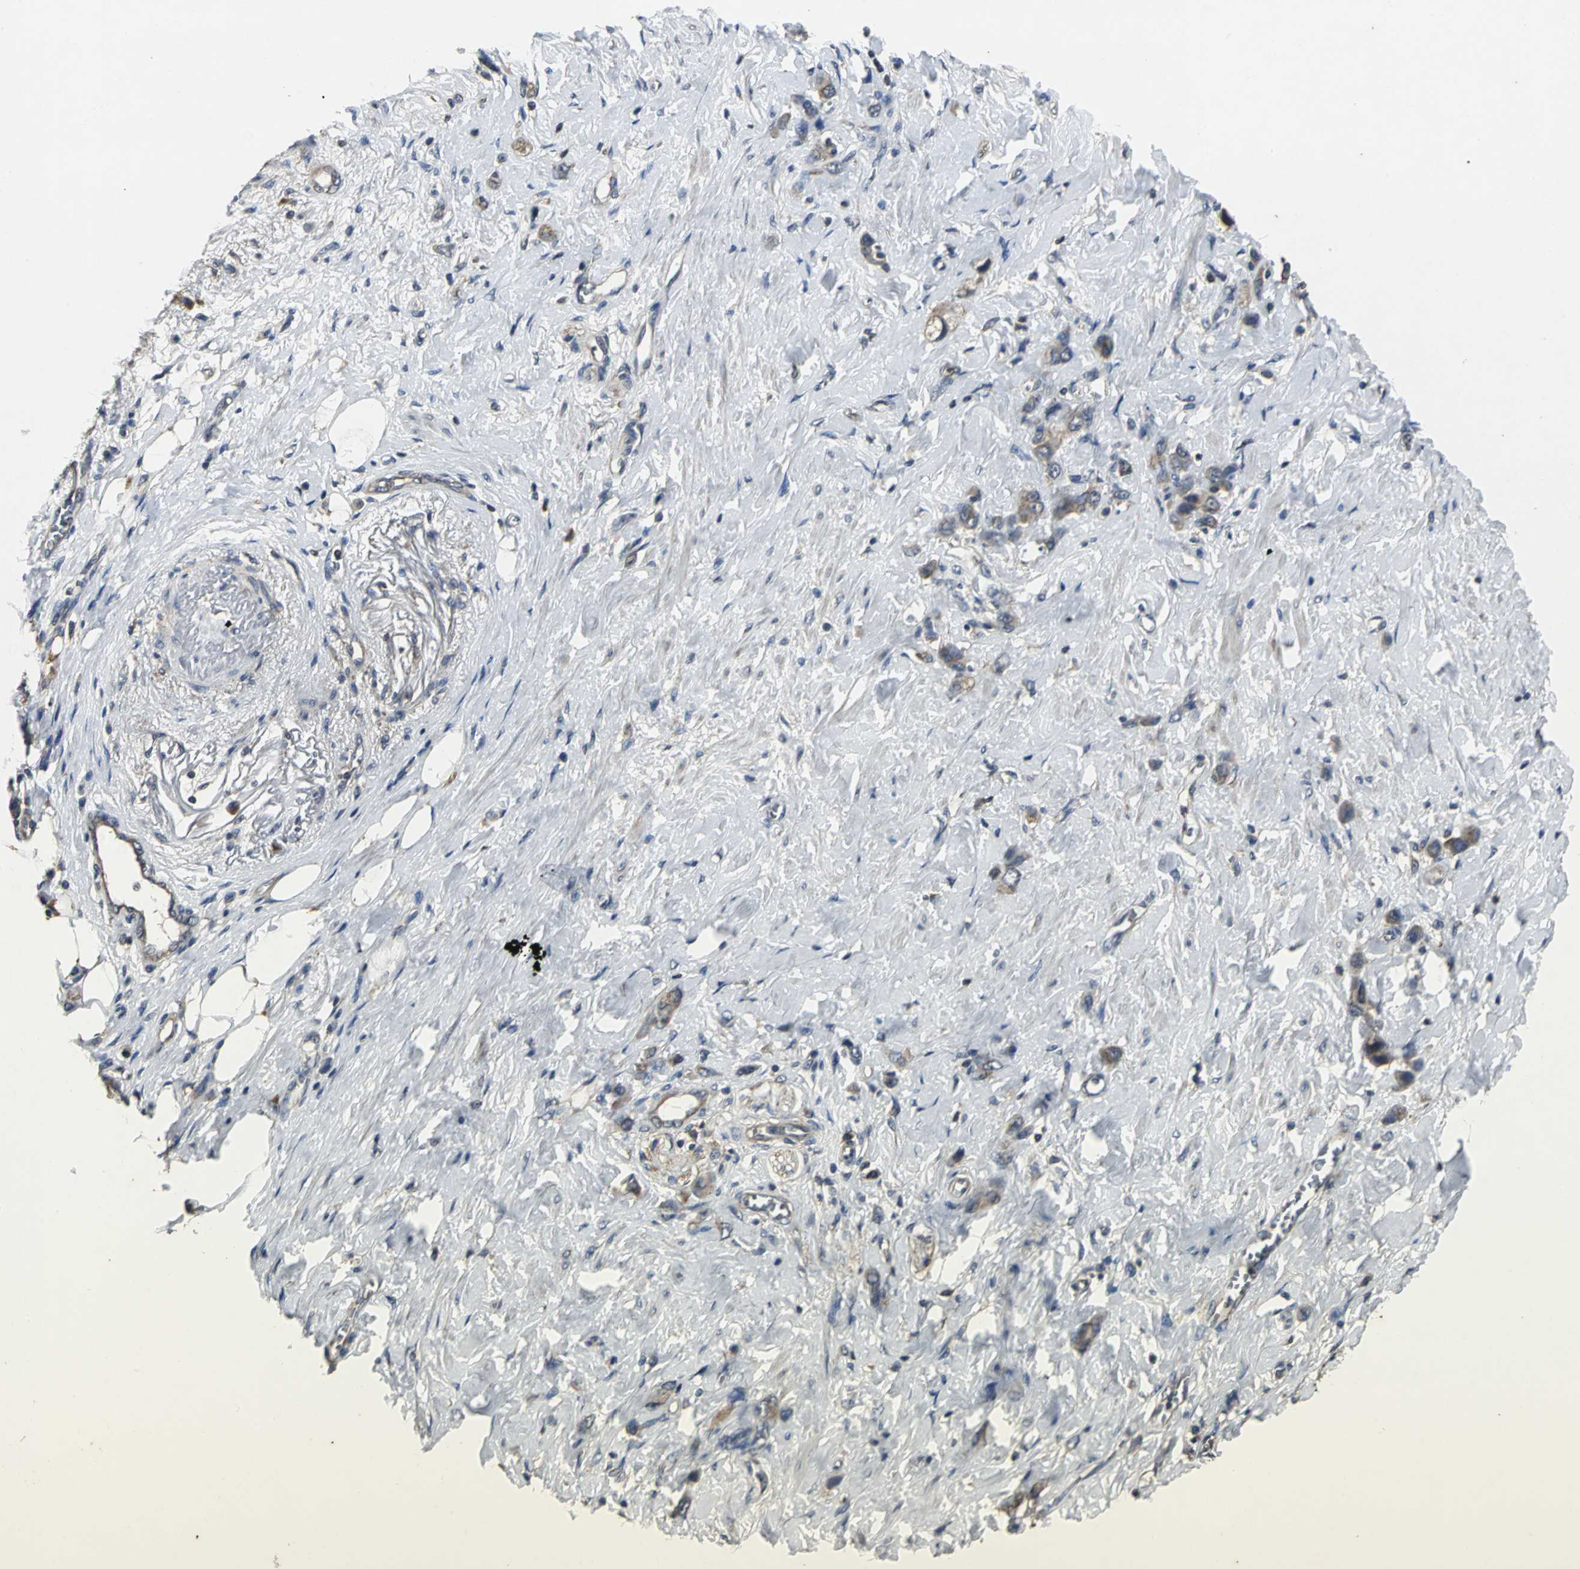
{"staining": {"intensity": "moderate", "quantity": ">75%", "location": "cytoplasmic/membranous"}, "tissue": "stomach cancer", "cell_type": "Tumor cells", "image_type": "cancer", "snomed": [{"axis": "morphology", "description": "Adenocarcinoma, NOS"}, {"axis": "topography", "description": "Stomach"}], "caption": "Adenocarcinoma (stomach) stained with DAB immunohistochemistry shows medium levels of moderate cytoplasmic/membranous staining in about >75% of tumor cells.", "gene": "IRF3", "patient": {"sex": "male", "age": 82}}